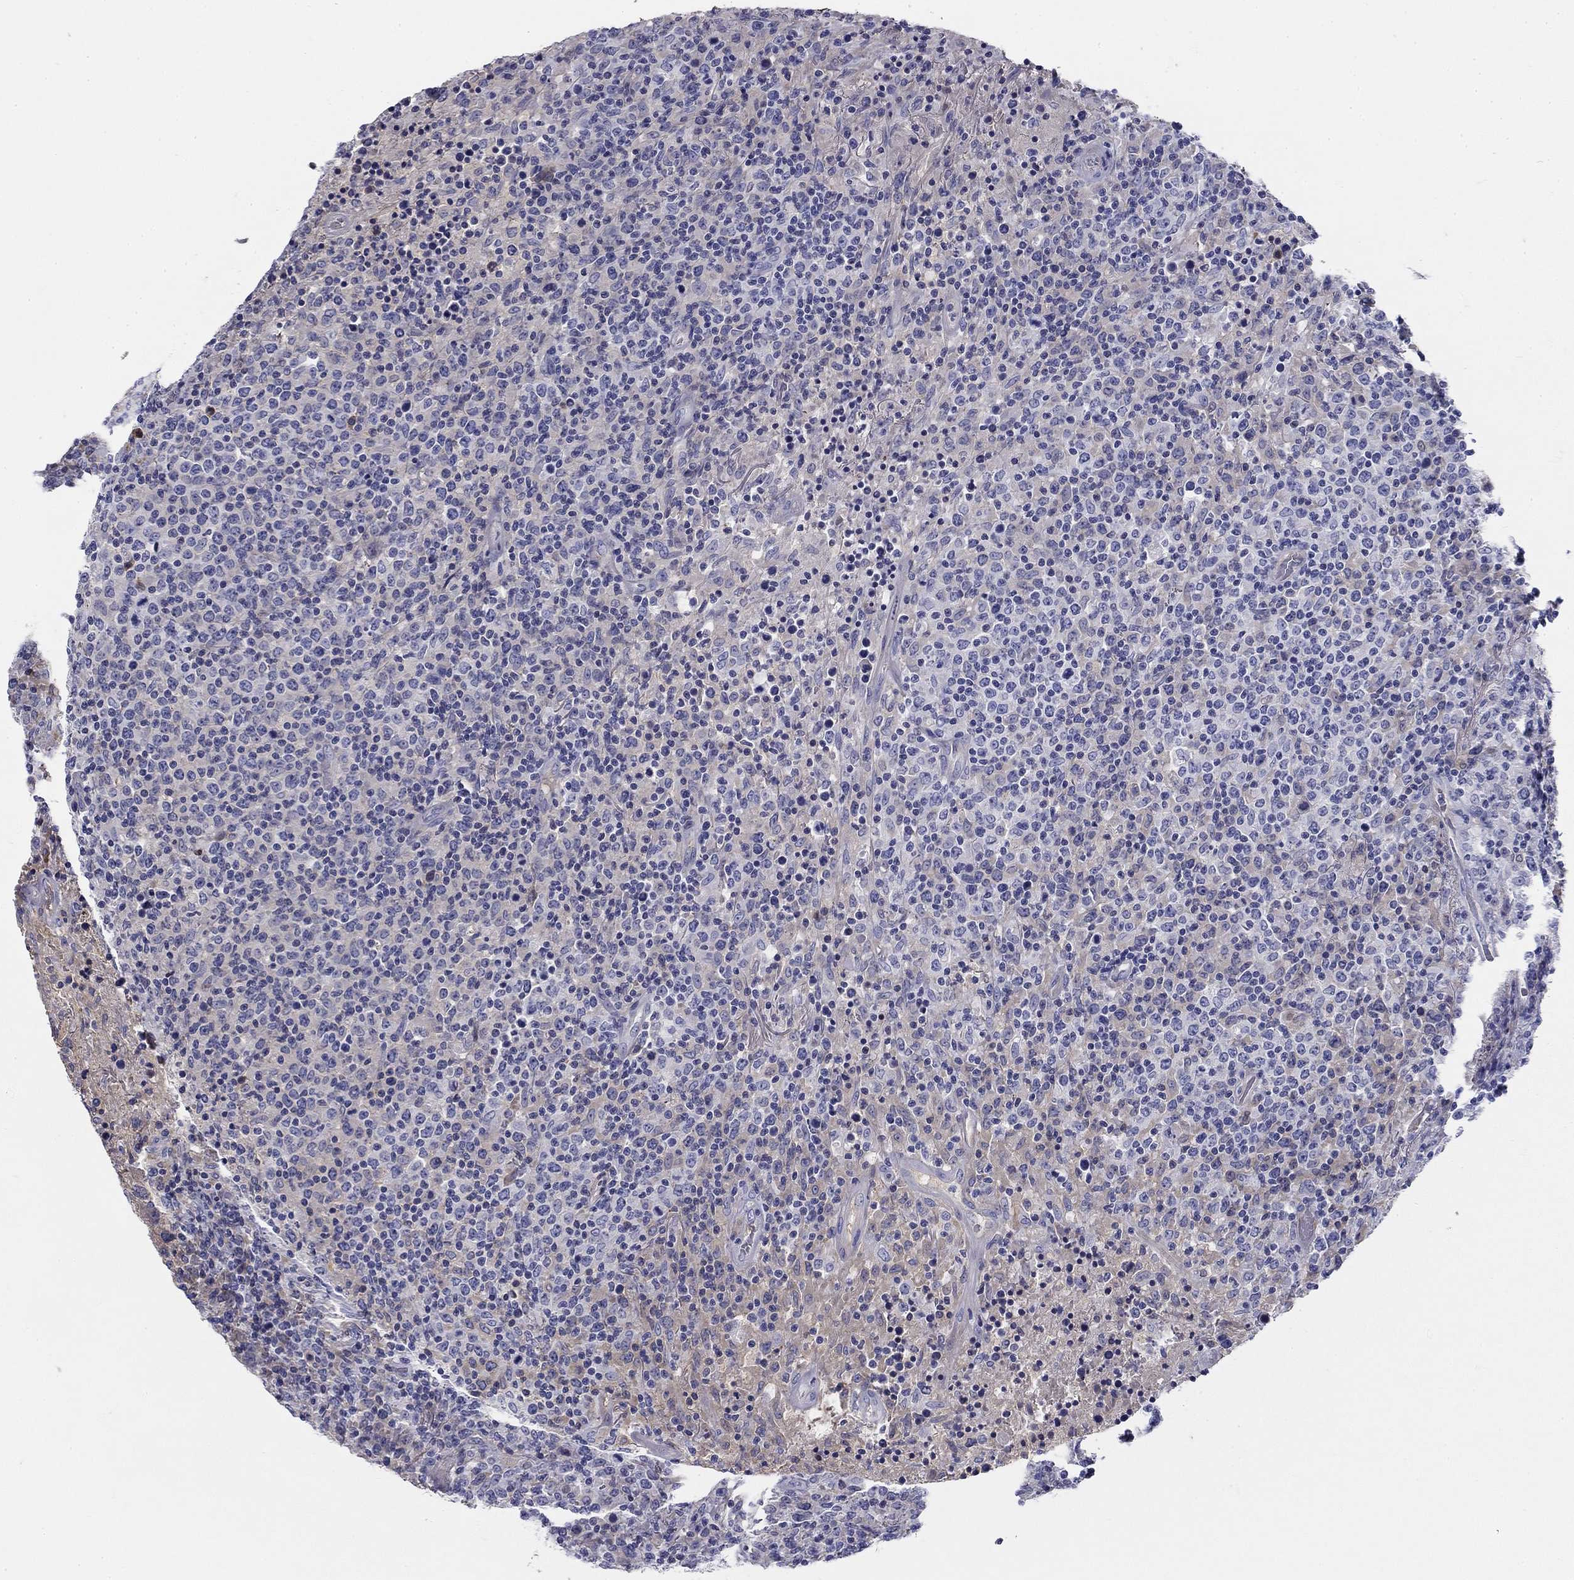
{"staining": {"intensity": "negative", "quantity": "none", "location": "none"}, "tissue": "lymphoma", "cell_type": "Tumor cells", "image_type": "cancer", "snomed": [{"axis": "morphology", "description": "Malignant lymphoma, non-Hodgkin's type, High grade"}, {"axis": "topography", "description": "Lung"}], "caption": "Protein analysis of malignant lymphoma, non-Hodgkin's type (high-grade) shows no significant staining in tumor cells. (DAB IHC, high magnification).", "gene": "CPLX4", "patient": {"sex": "male", "age": 79}}